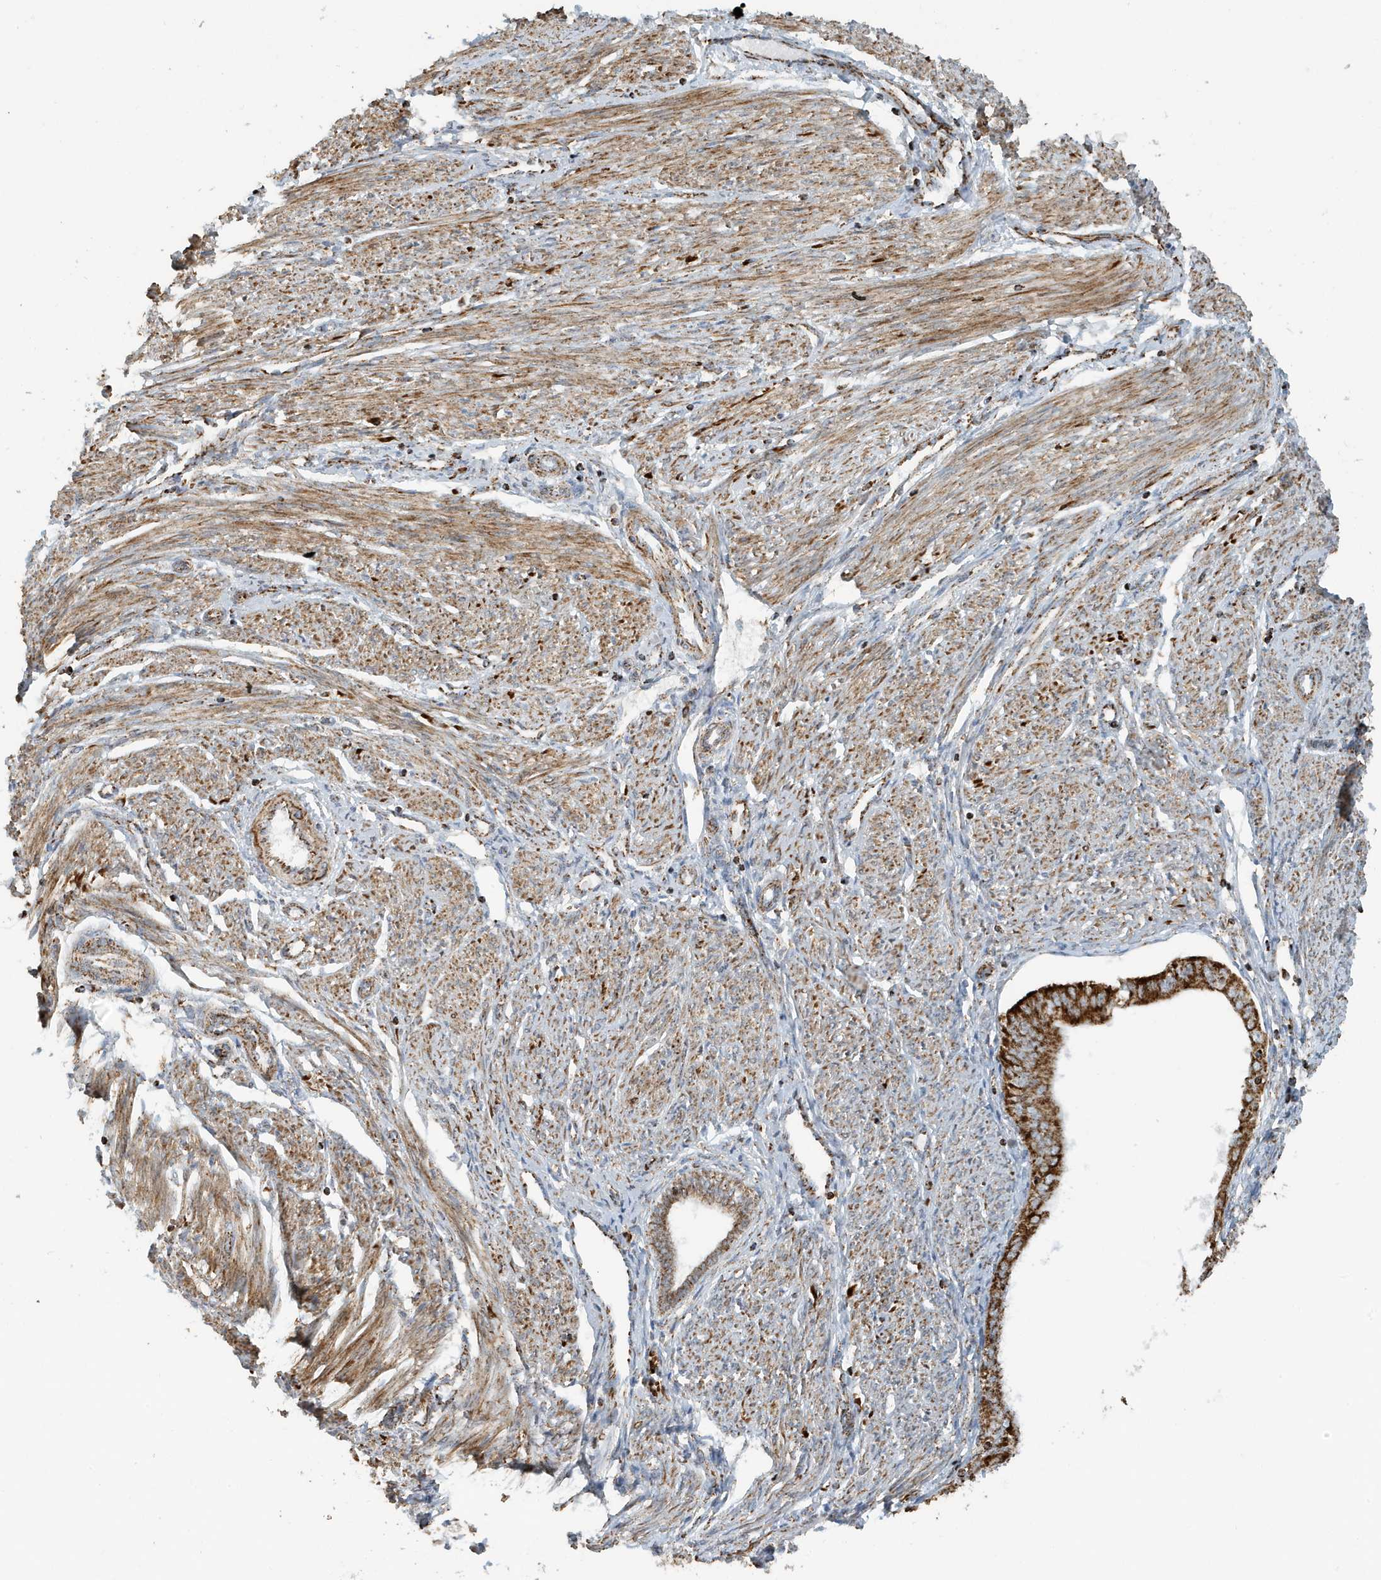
{"staining": {"intensity": "strong", "quantity": ">75%", "location": "cytoplasmic/membranous"}, "tissue": "endometrial cancer", "cell_type": "Tumor cells", "image_type": "cancer", "snomed": [{"axis": "morphology", "description": "Adenocarcinoma, NOS"}, {"axis": "topography", "description": "Endometrium"}], "caption": "Human endometrial cancer stained for a protein (brown) exhibits strong cytoplasmic/membranous positive staining in approximately >75% of tumor cells.", "gene": "MAN1A1", "patient": {"sex": "female", "age": 58}}